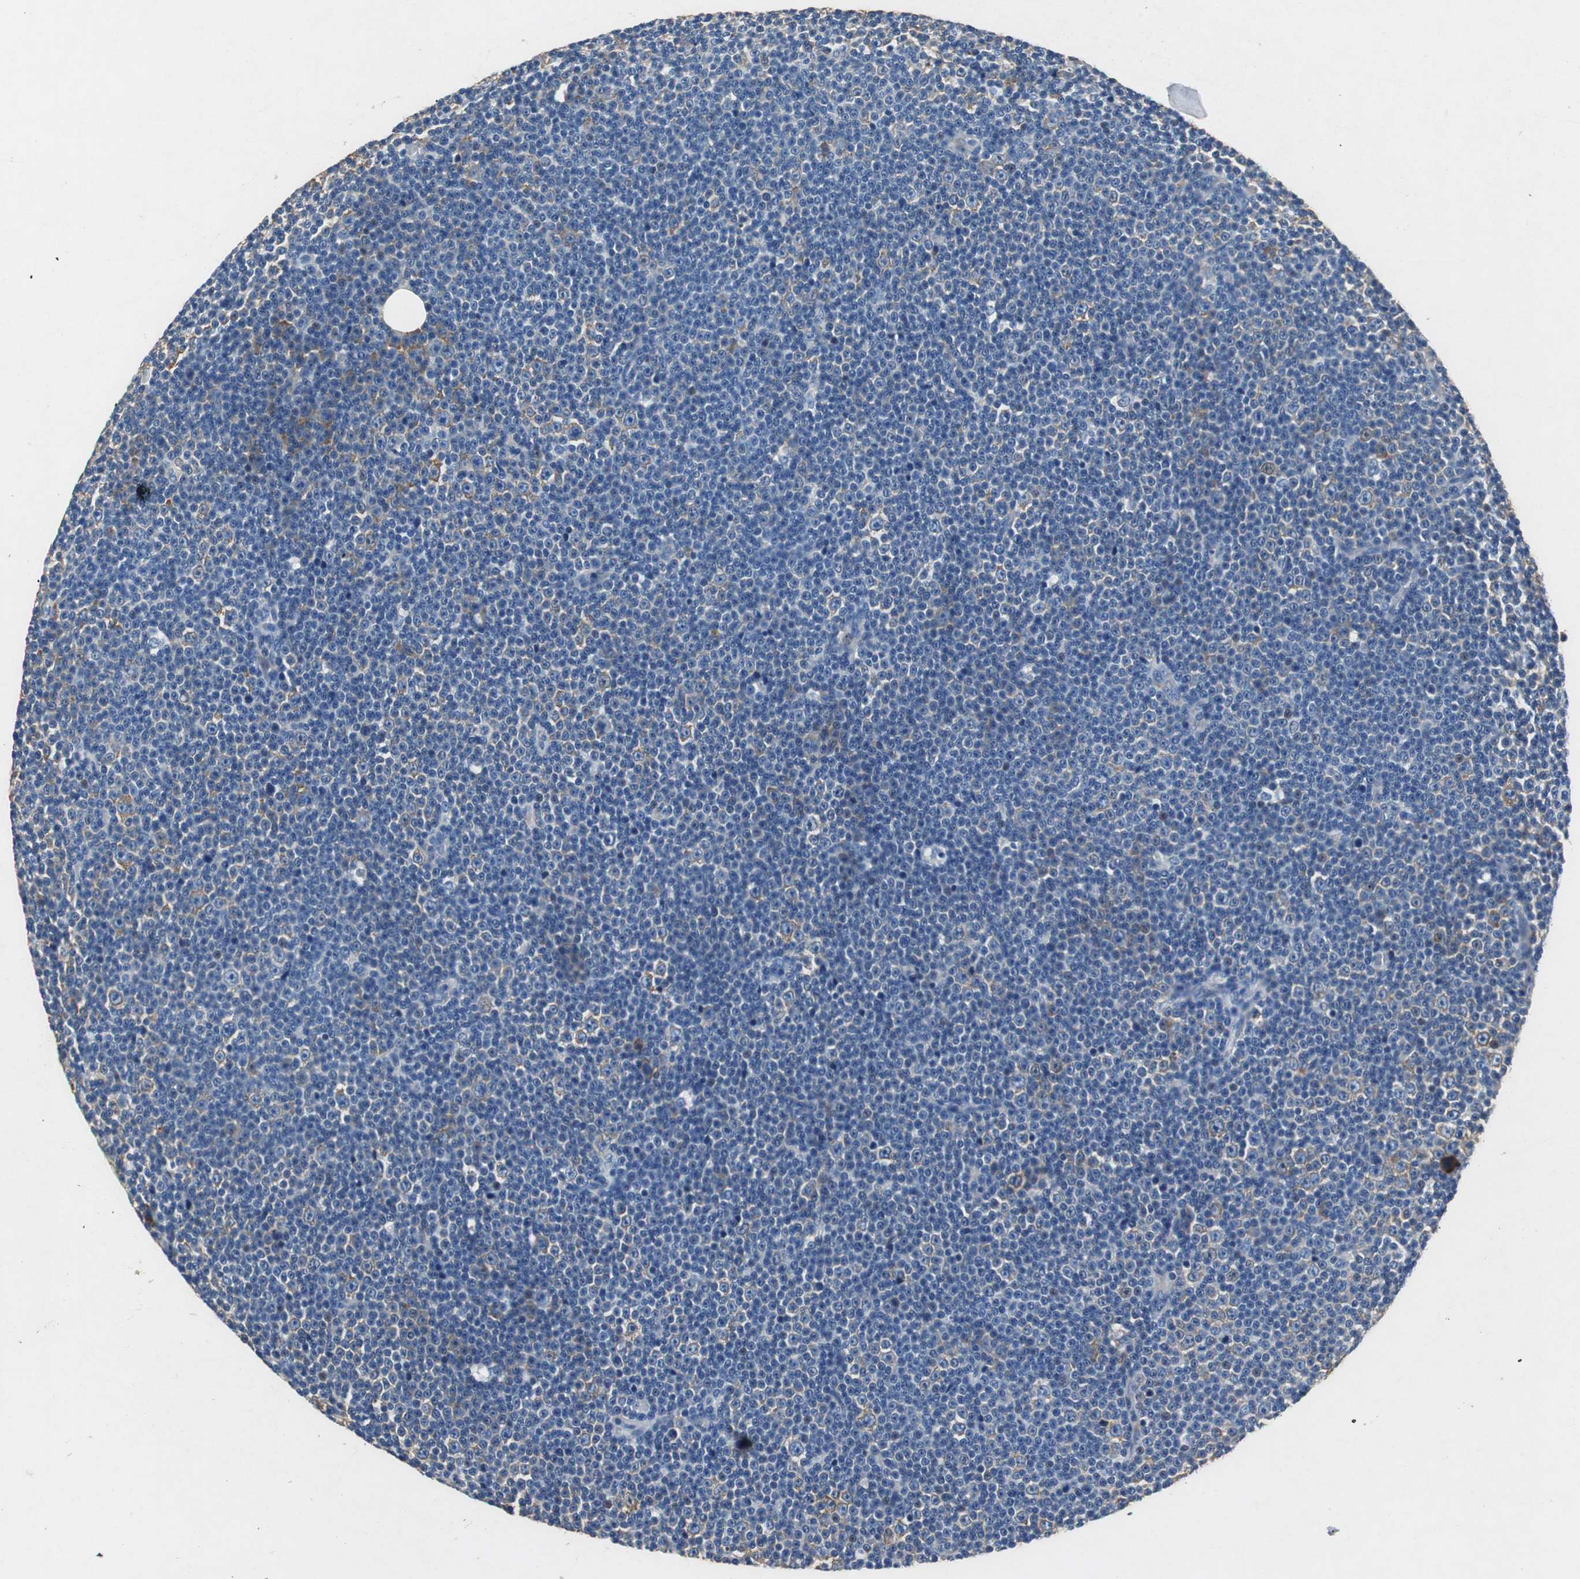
{"staining": {"intensity": "moderate", "quantity": "<25%", "location": "cytoplasmic/membranous"}, "tissue": "lymphoma", "cell_type": "Tumor cells", "image_type": "cancer", "snomed": [{"axis": "morphology", "description": "Malignant lymphoma, non-Hodgkin's type, Low grade"}, {"axis": "topography", "description": "Lymph node"}], "caption": "Moderate cytoplasmic/membranous staining is identified in about <25% of tumor cells in low-grade malignant lymphoma, non-Hodgkin's type.", "gene": "RPL35", "patient": {"sex": "female", "age": 67}}